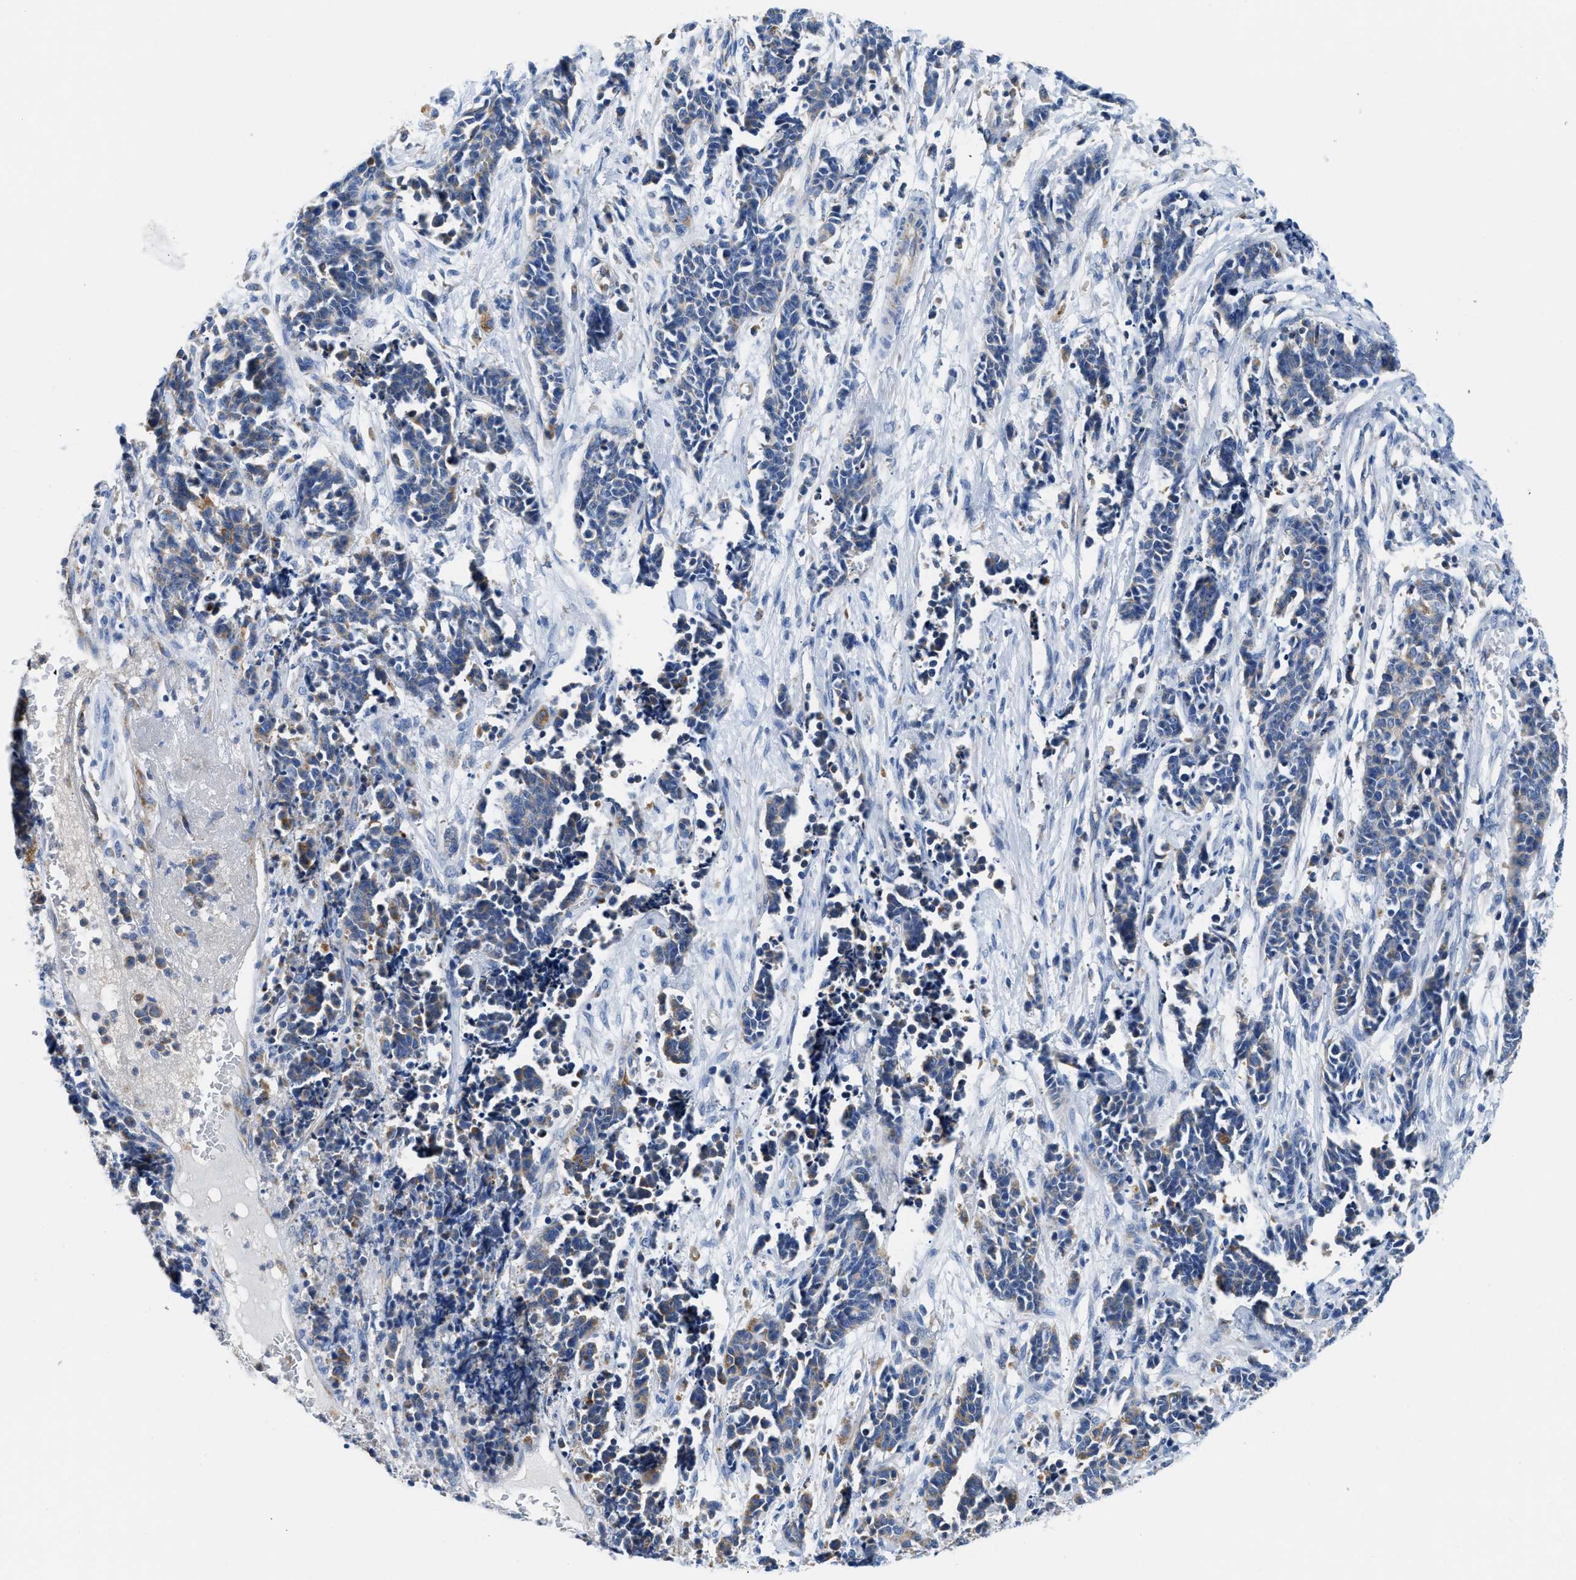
{"staining": {"intensity": "moderate", "quantity": "<25%", "location": "cytoplasmic/membranous"}, "tissue": "cervical cancer", "cell_type": "Tumor cells", "image_type": "cancer", "snomed": [{"axis": "morphology", "description": "Squamous cell carcinoma, NOS"}, {"axis": "topography", "description": "Cervix"}], "caption": "Protein expression analysis of human cervical squamous cell carcinoma reveals moderate cytoplasmic/membranous positivity in about <25% of tumor cells.", "gene": "SLC25A13", "patient": {"sex": "female", "age": 35}}